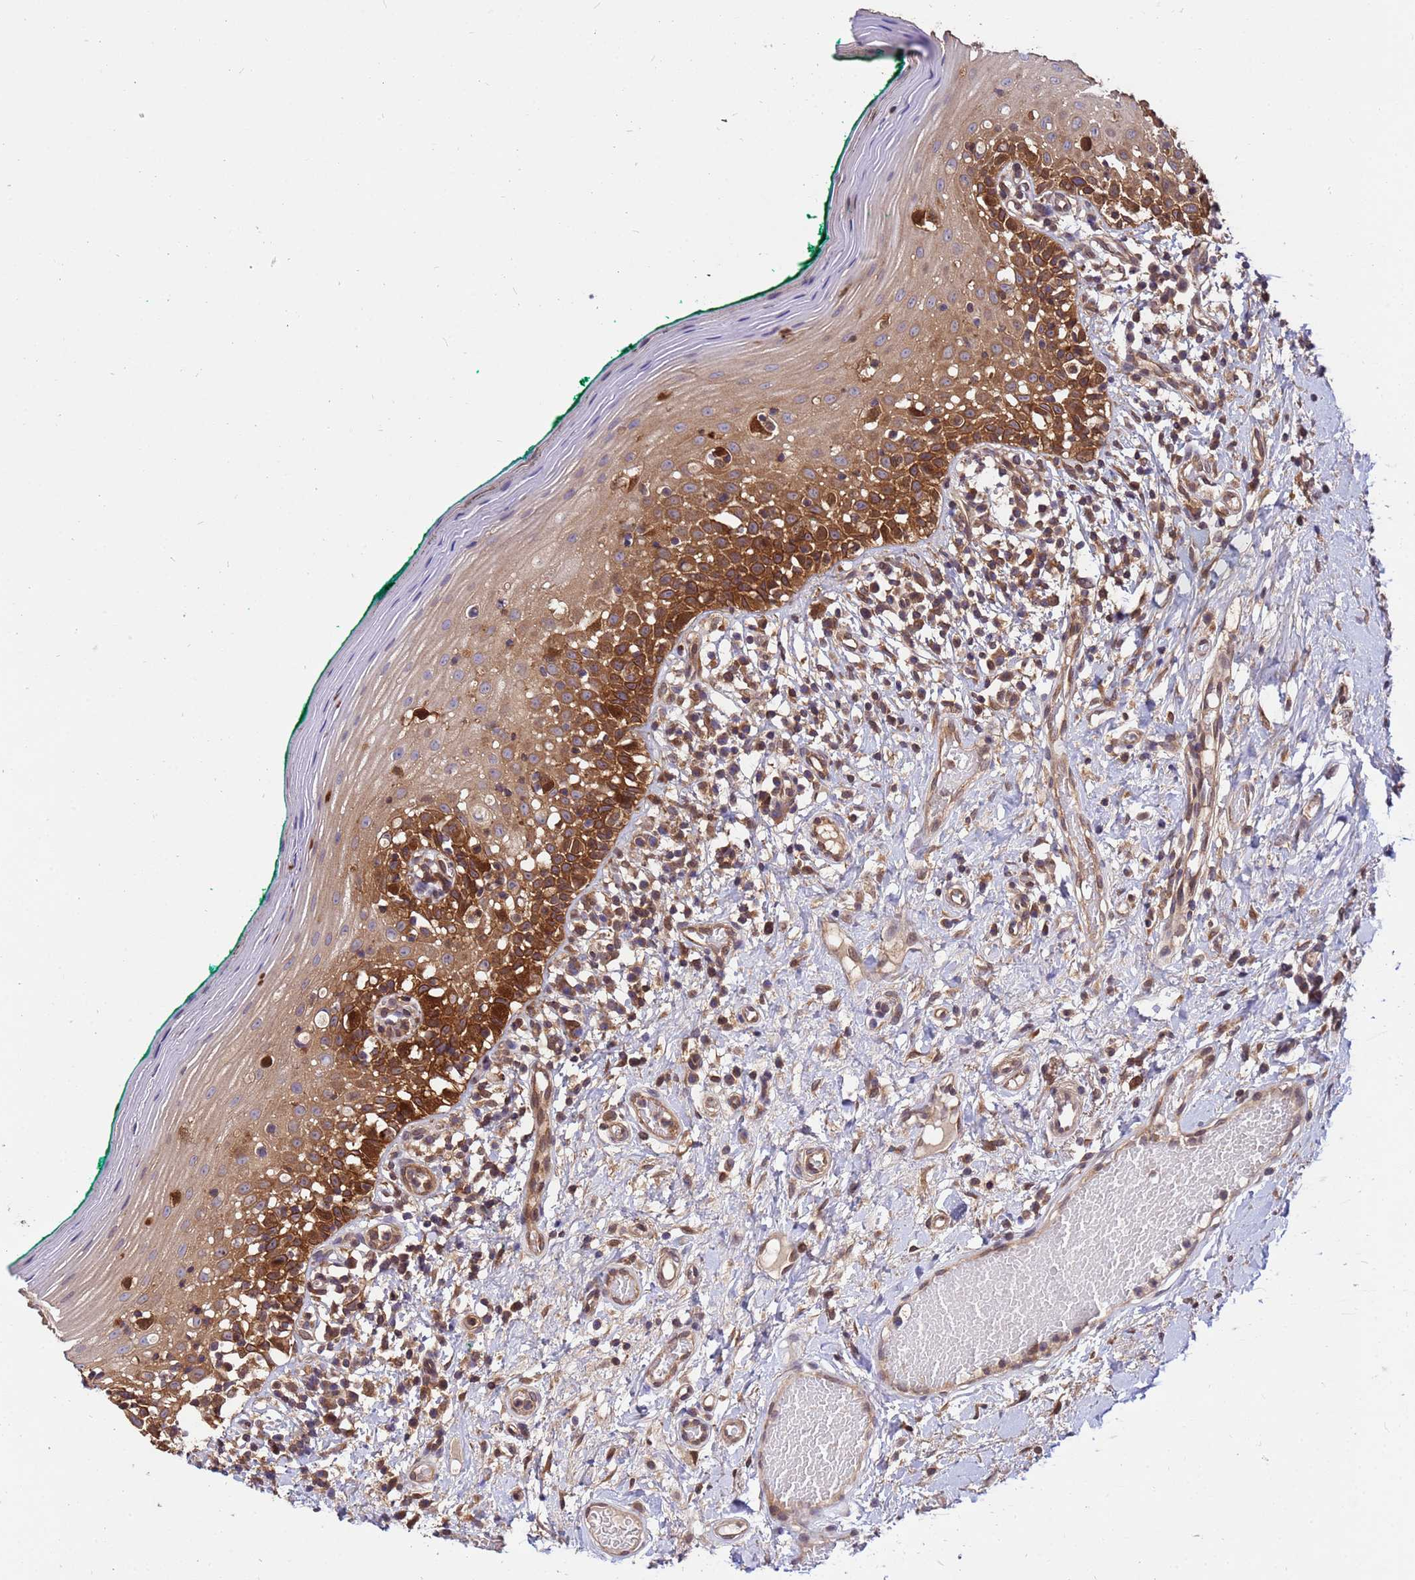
{"staining": {"intensity": "strong", "quantity": "25%-75%", "location": "cytoplasmic/membranous"}, "tissue": "oral mucosa", "cell_type": "Squamous epithelial cells", "image_type": "normal", "snomed": [{"axis": "morphology", "description": "Normal tissue, NOS"}, {"axis": "topography", "description": "Oral tissue"}], "caption": "This histopathology image shows immunohistochemistry (IHC) staining of benign human oral mucosa, with high strong cytoplasmic/membranous expression in approximately 25%-75% of squamous epithelial cells.", "gene": "GET3", "patient": {"sex": "female", "age": 83}}